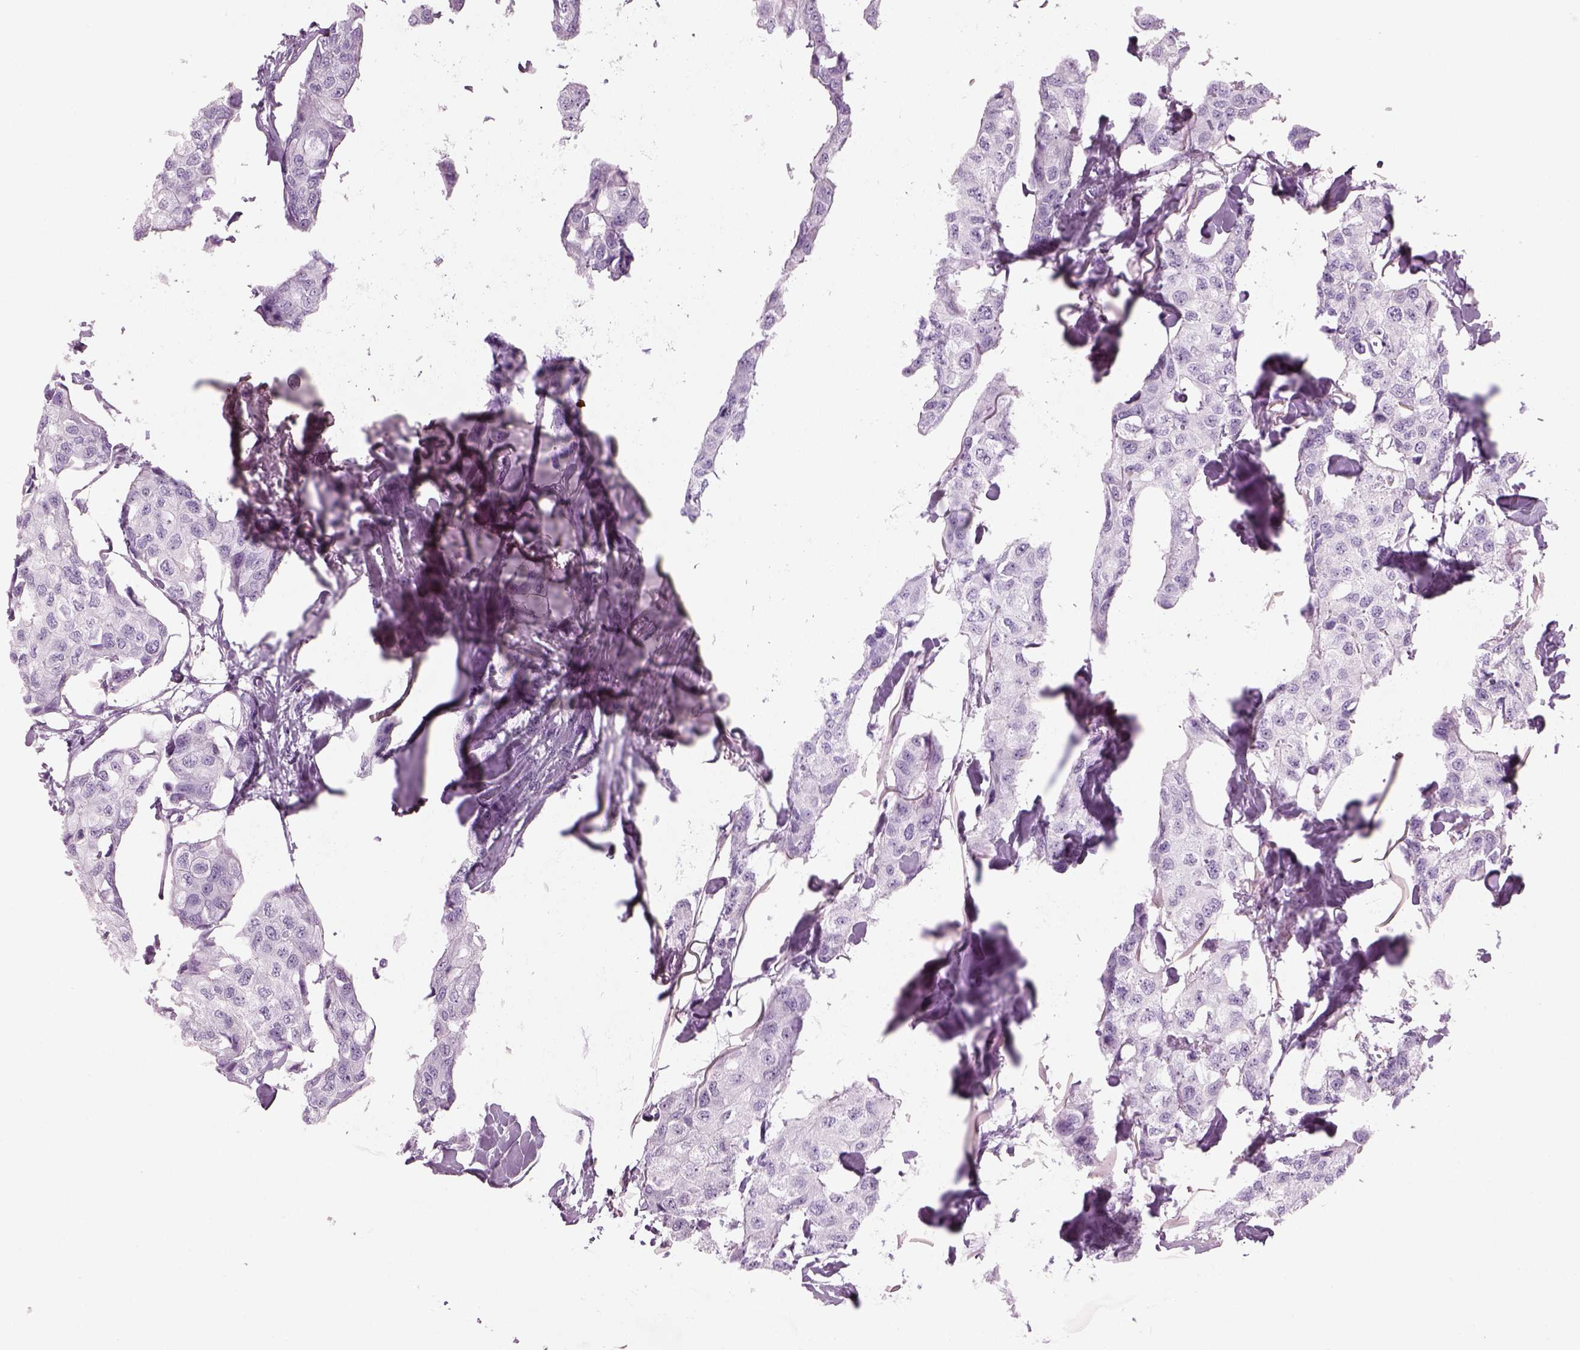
{"staining": {"intensity": "negative", "quantity": "none", "location": "none"}, "tissue": "breast cancer", "cell_type": "Tumor cells", "image_type": "cancer", "snomed": [{"axis": "morphology", "description": "Duct carcinoma"}, {"axis": "topography", "description": "Breast"}], "caption": "Immunohistochemistry (IHC) histopathology image of neoplastic tissue: human breast infiltrating ductal carcinoma stained with DAB (3,3'-diaminobenzidine) reveals no significant protein staining in tumor cells.", "gene": "PABPC1L2B", "patient": {"sex": "female", "age": 80}}